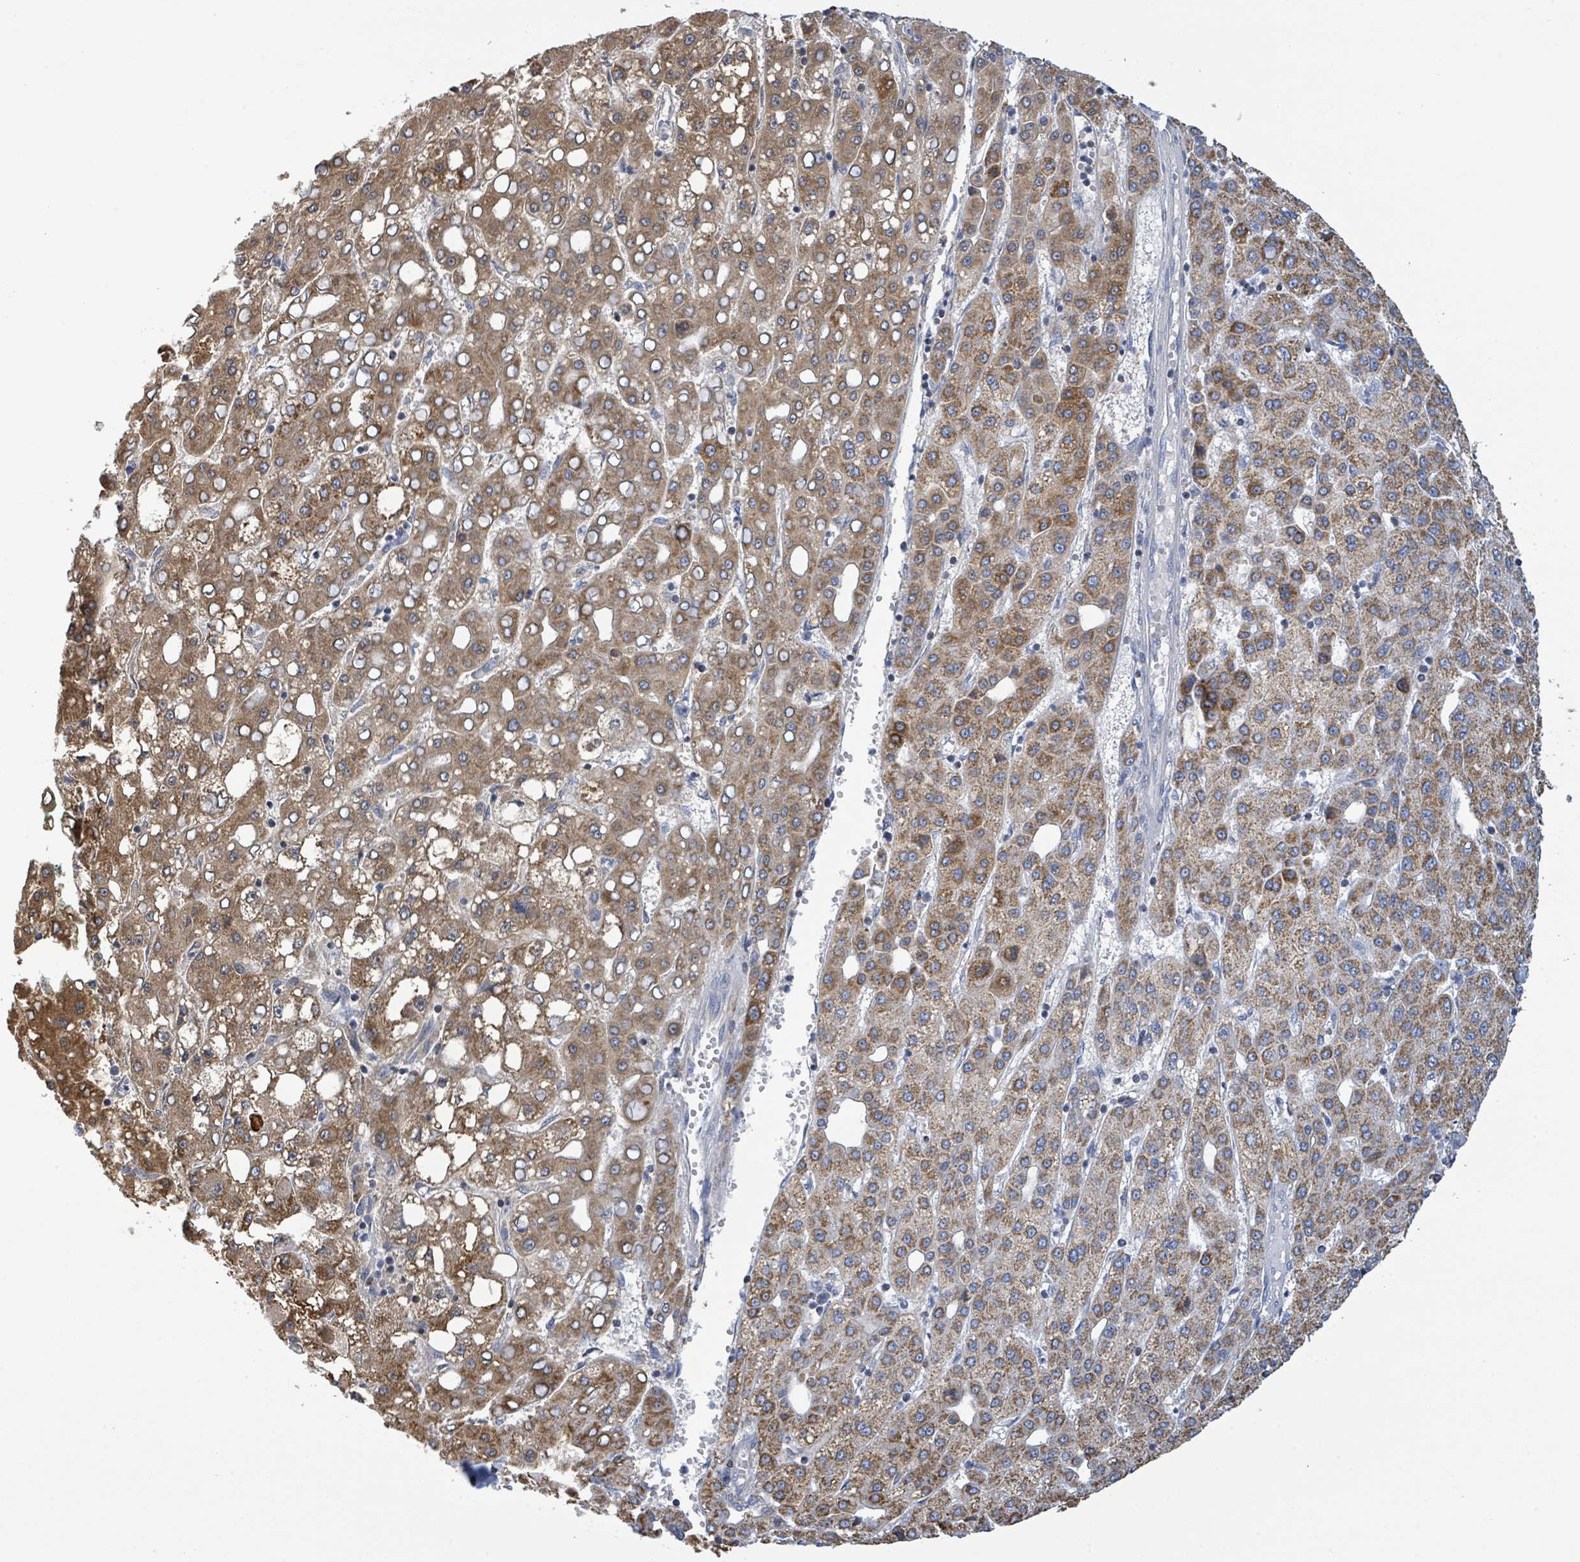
{"staining": {"intensity": "moderate", "quantity": ">75%", "location": "cytoplasmic/membranous"}, "tissue": "liver cancer", "cell_type": "Tumor cells", "image_type": "cancer", "snomed": [{"axis": "morphology", "description": "Carcinoma, Hepatocellular, NOS"}, {"axis": "topography", "description": "Liver"}], "caption": "Protein analysis of liver cancer (hepatocellular carcinoma) tissue demonstrates moderate cytoplasmic/membranous expression in approximately >75% of tumor cells.", "gene": "SUCLG2", "patient": {"sex": "male", "age": 65}}